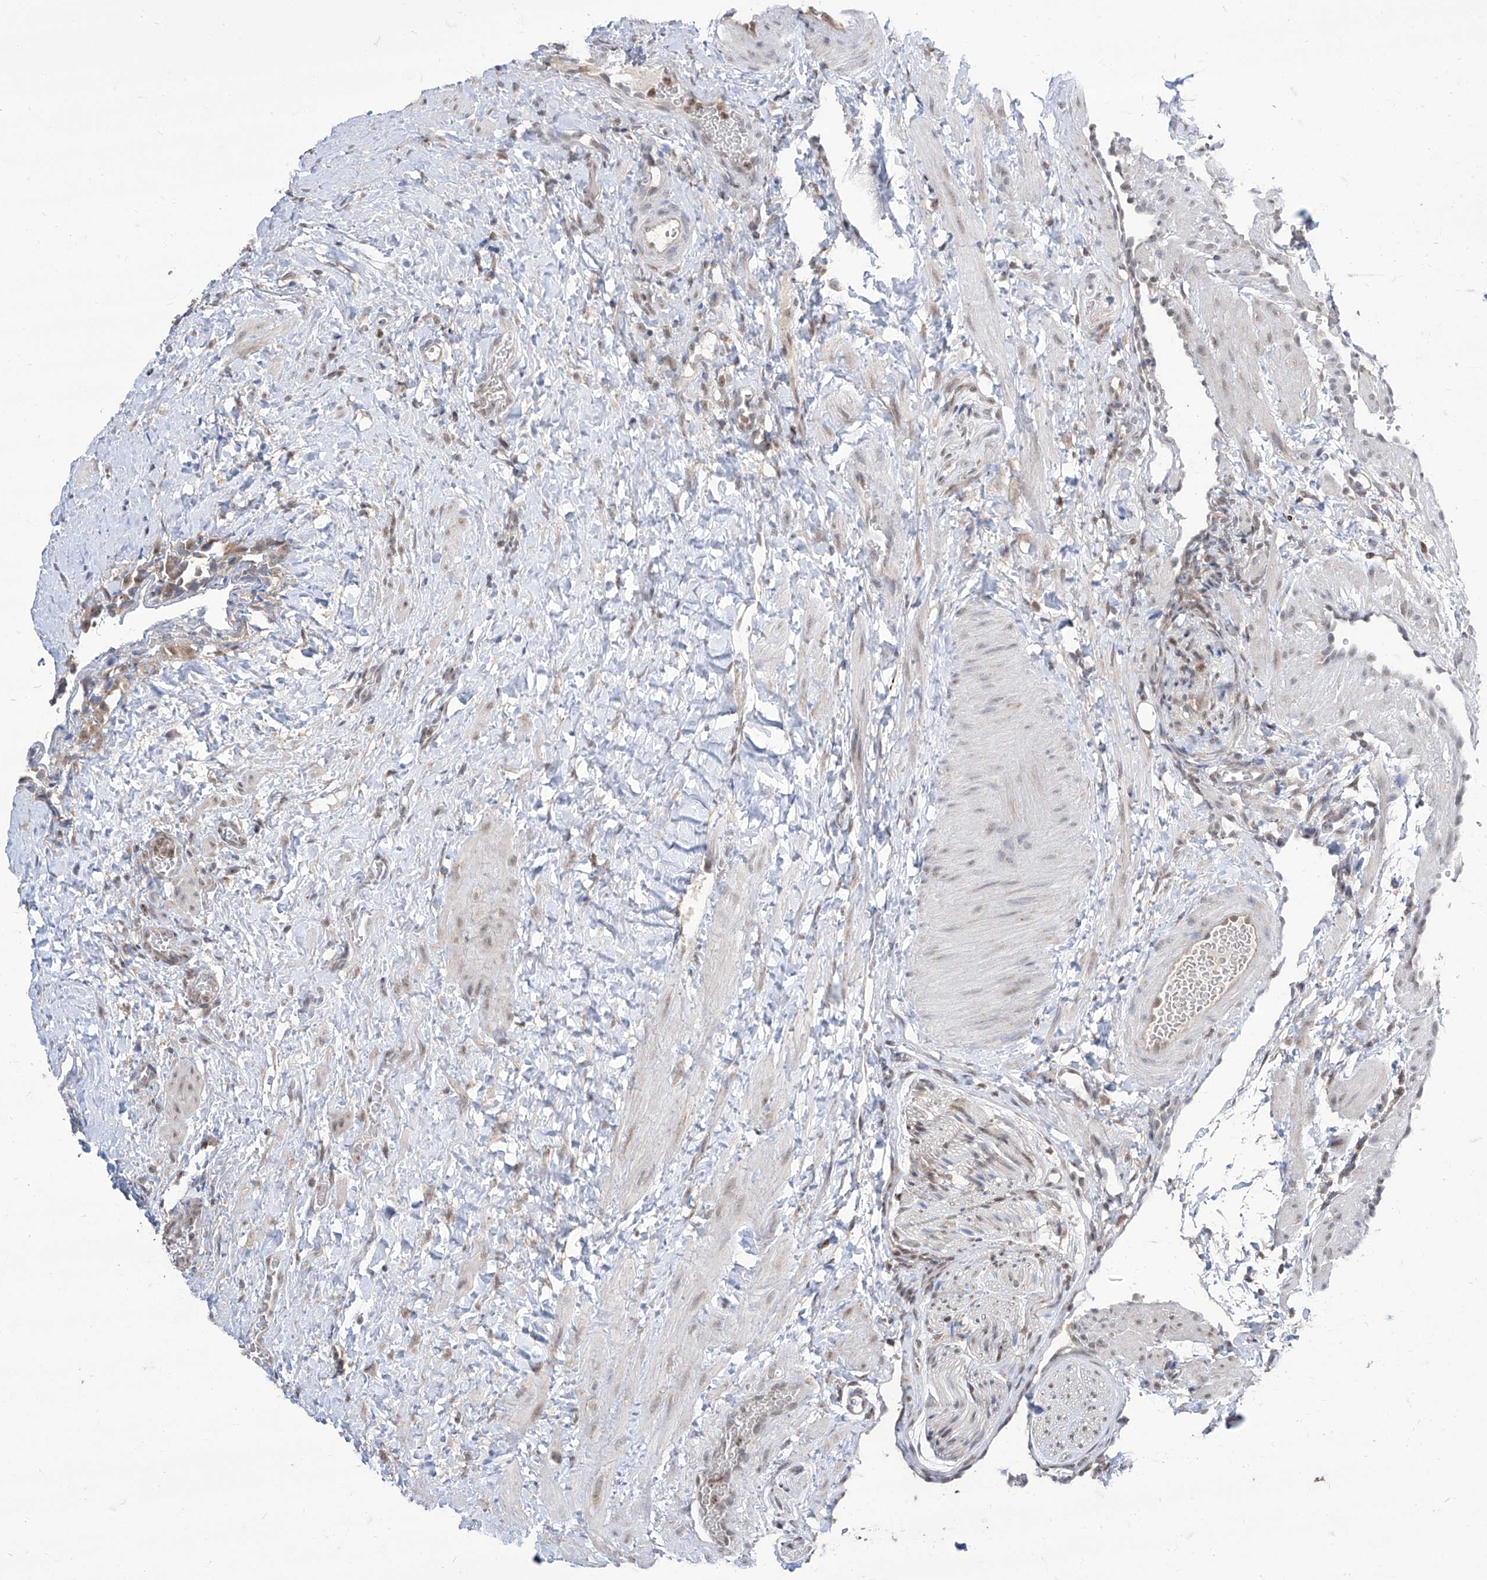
{"staining": {"intensity": "negative", "quantity": "none", "location": "none"}, "tissue": "ovary", "cell_type": "Follicle cells", "image_type": "normal", "snomed": [{"axis": "morphology", "description": "Normal tissue, NOS"}, {"axis": "morphology", "description": "Cyst, NOS"}, {"axis": "topography", "description": "Ovary"}], "caption": "Follicle cells show no significant protein positivity in unremarkable ovary. (DAB IHC visualized using brightfield microscopy, high magnification).", "gene": "BROX", "patient": {"sex": "female", "age": 33}}